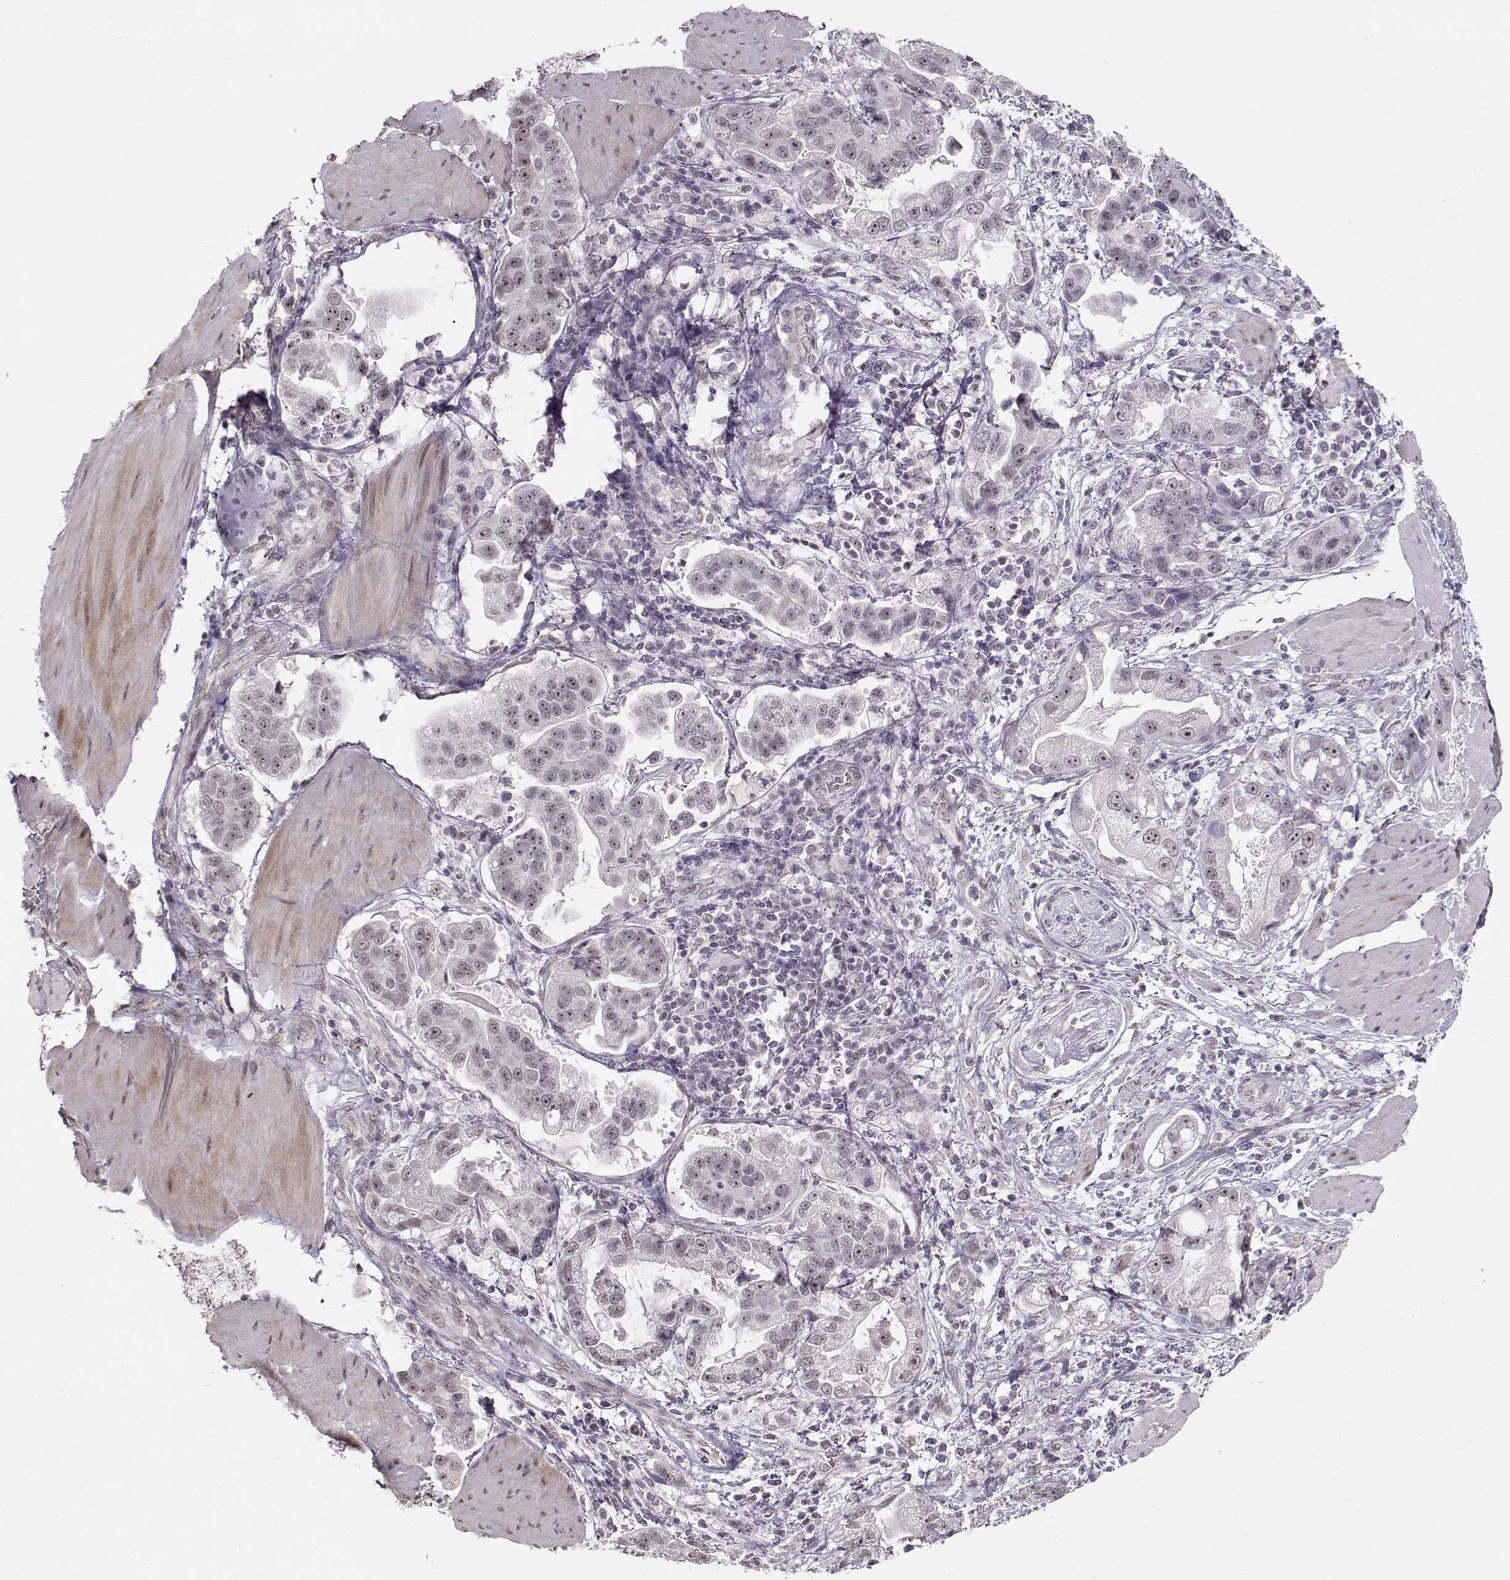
{"staining": {"intensity": "moderate", "quantity": ">75%", "location": "nuclear"}, "tissue": "stomach cancer", "cell_type": "Tumor cells", "image_type": "cancer", "snomed": [{"axis": "morphology", "description": "Adenocarcinoma, NOS"}, {"axis": "topography", "description": "Stomach"}], "caption": "The image displays a brown stain indicating the presence of a protein in the nuclear of tumor cells in adenocarcinoma (stomach).", "gene": "PCP4", "patient": {"sex": "male", "age": 59}}